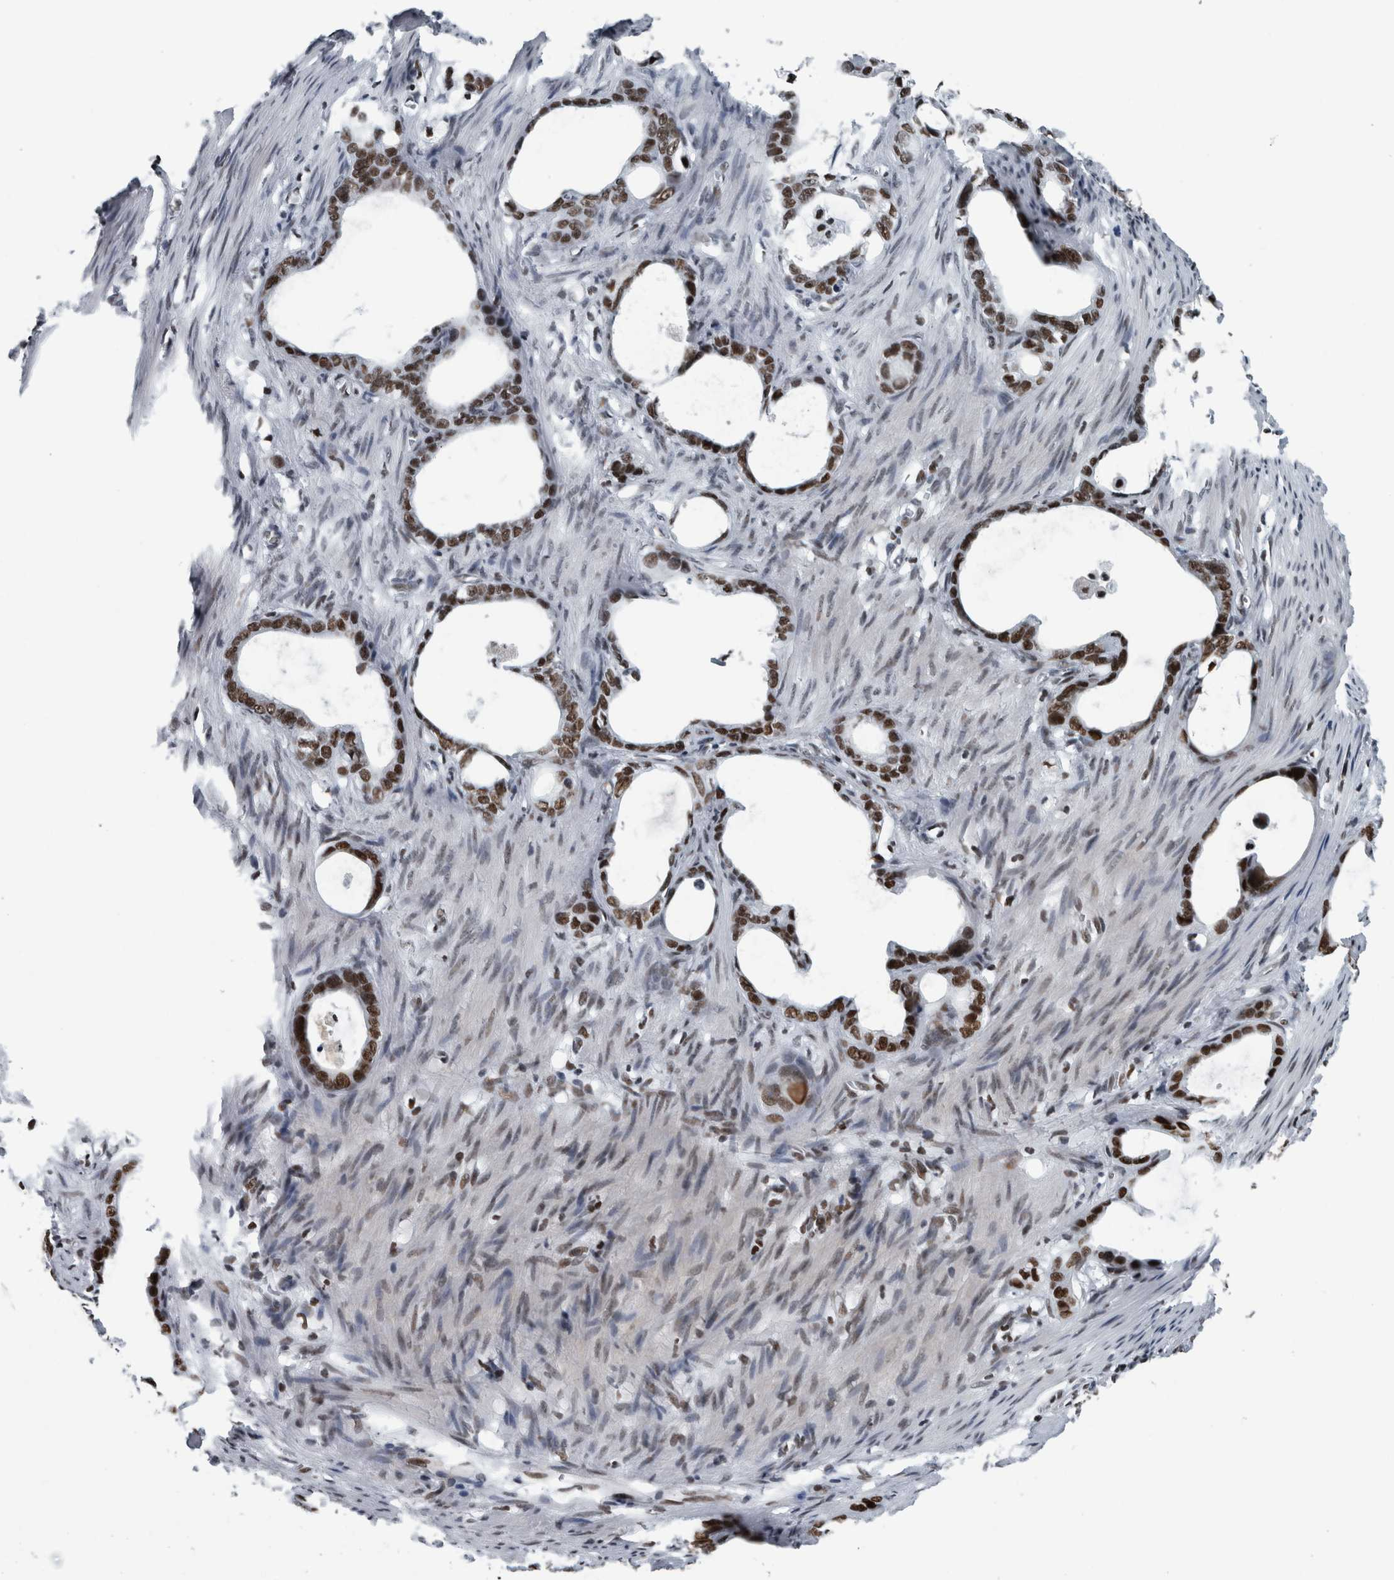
{"staining": {"intensity": "moderate", "quantity": ">75%", "location": "nuclear"}, "tissue": "stomach cancer", "cell_type": "Tumor cells", "image_type": "cancer", "snomed": [{"axis": "morphology", "description": "Adenocarcinoma, NOS"}, {"axis": "topography", "description": "Stomach"}], "caption": "Moderate nuclear positivity is appreciated in approximately >75% of tumor cells in stomach adenocarcinoma.", "gene": "DNMT3A", "patient": {"sex": "female", "age": 75}}